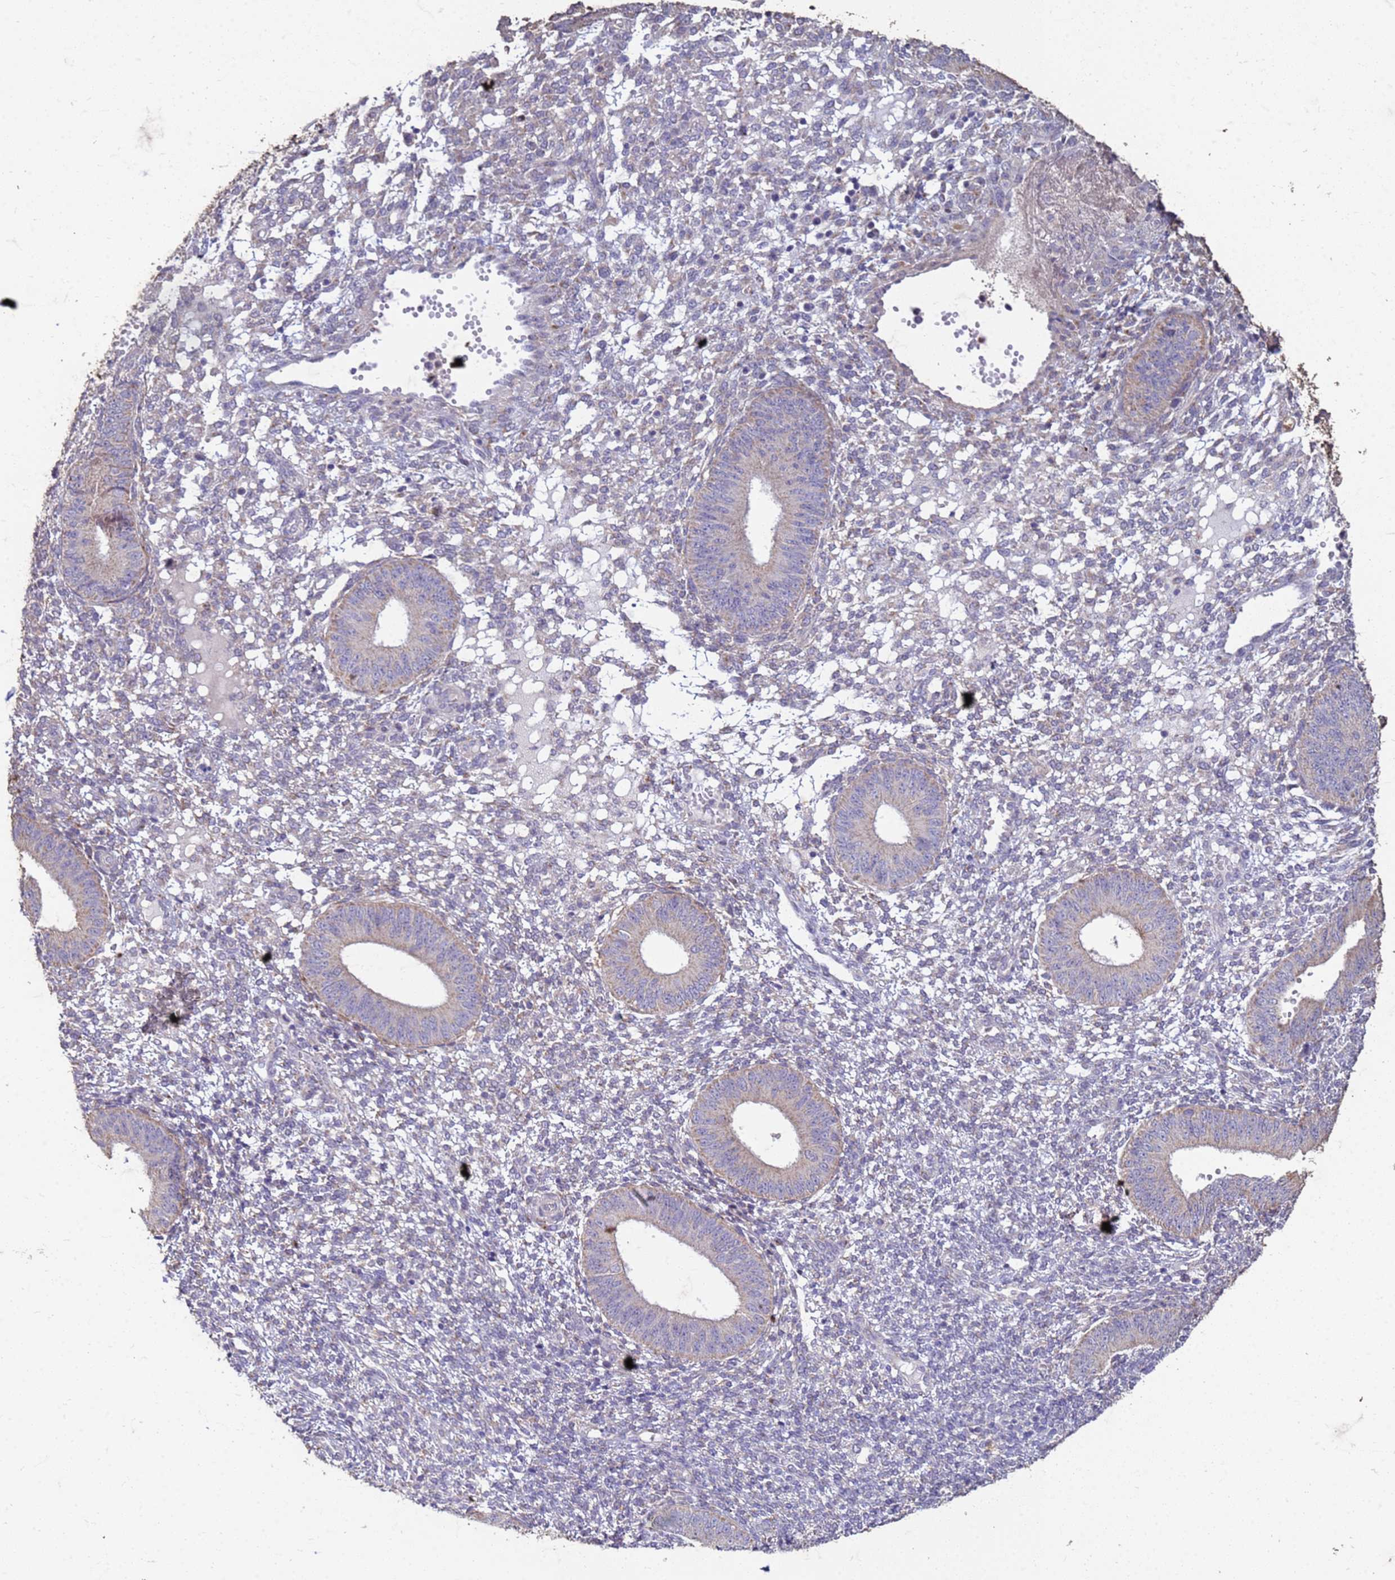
{"staining": {"intensity": "negative", "quantity": "none", "location": "none"}, "tissue": "endometrium", "cell_type": "Cells in endometrial stroma", "image_type": "normal", "snomed": [{"axis": "morphology", "description": "Normal tissue, NOS"}, {"axis": "topography", "description": "Endometrium"}], "caption": "Cells in endometrial stroma show no significant protein expression in unremarkable endometrium. (DAB (3,3'-diaminobenzidine) IHC visualized using brightfield microscopy, high magnification).", "gene": "SLC25A15", "patient": {"sex": "female", "age": 49}}